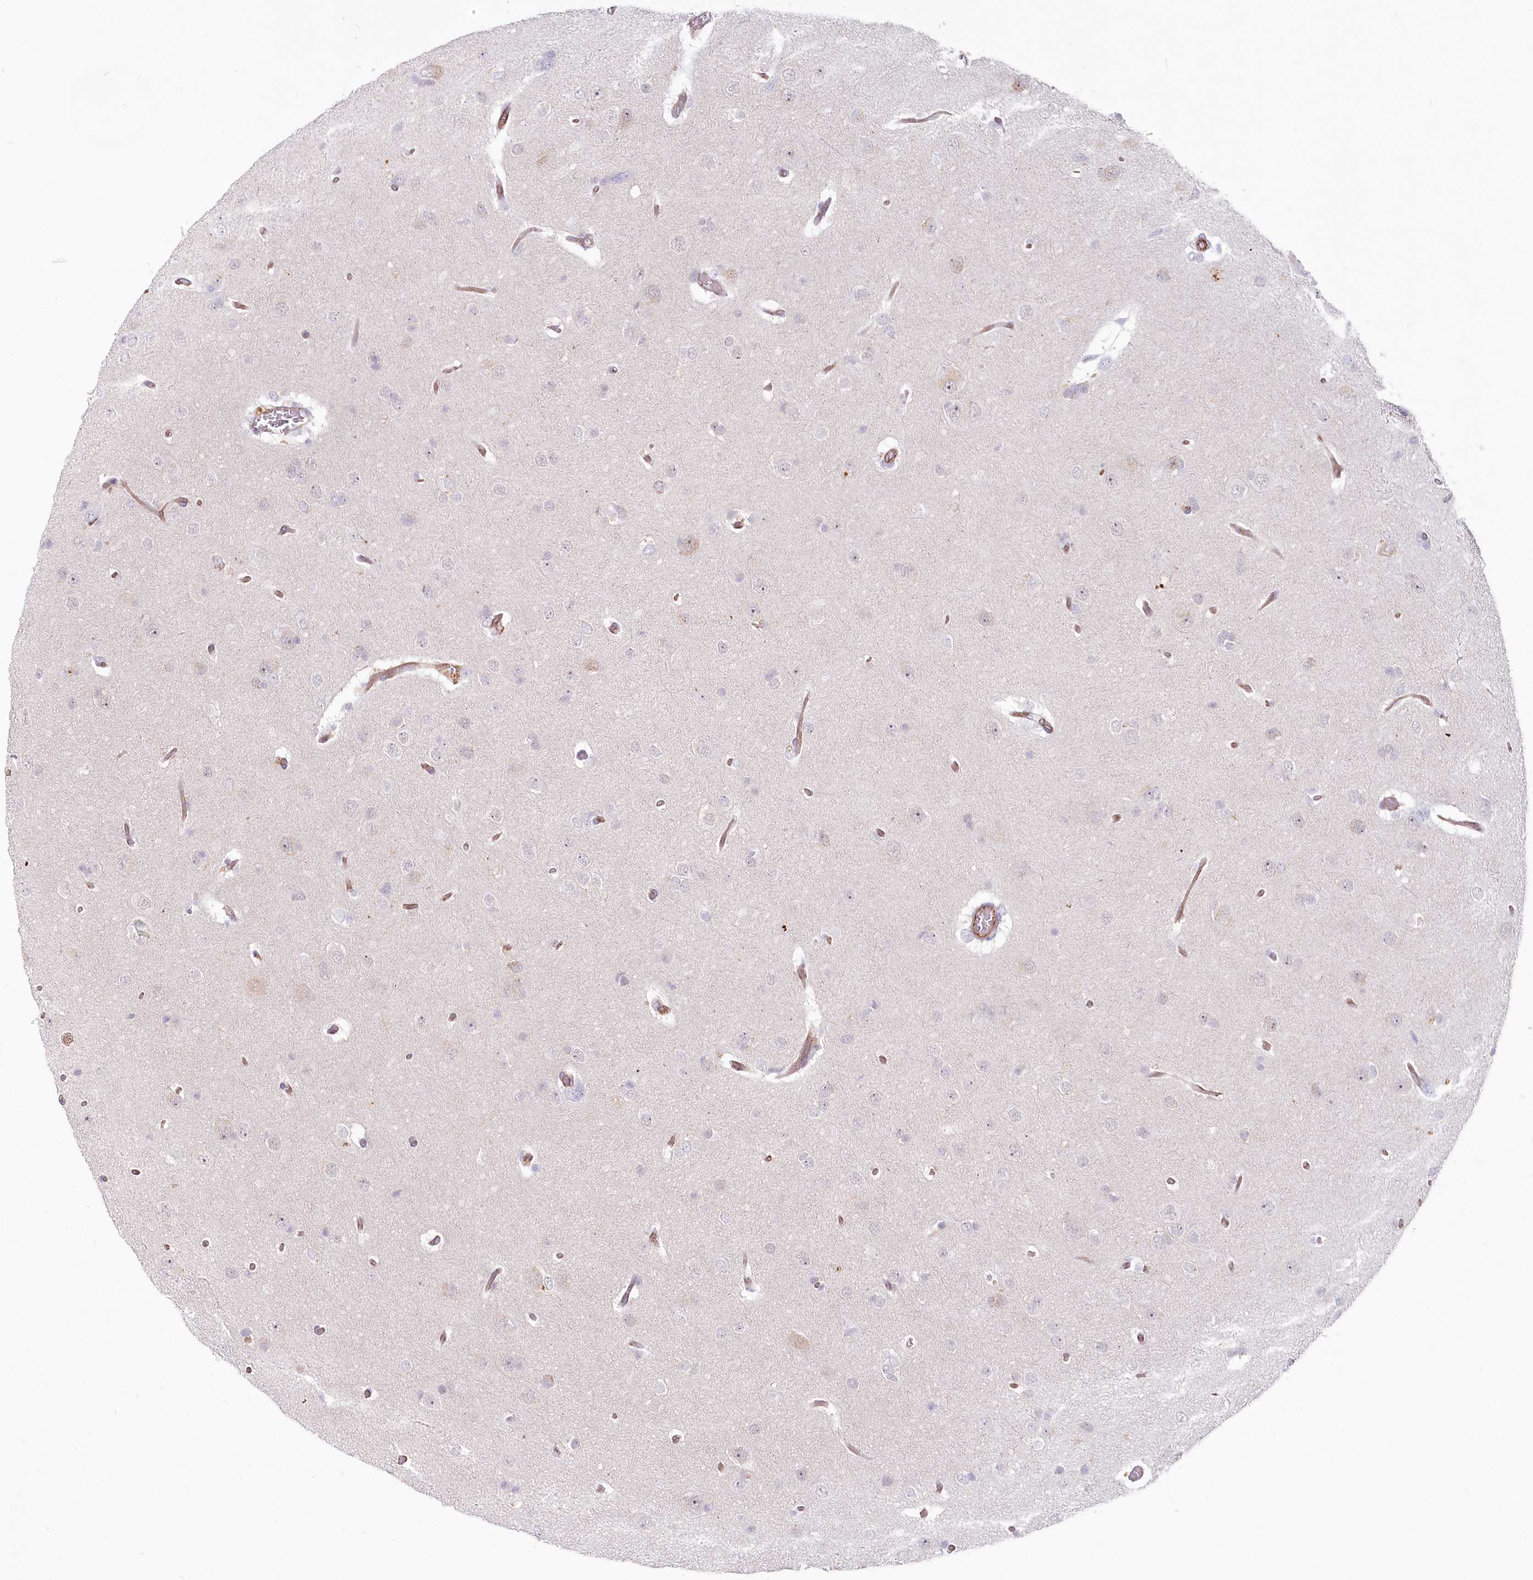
{"staining": {"intensity": "negative", "quantity": "none", "location": "none"}, "tissue": "glioma", "cell_type": "Tumor cells", "image_type": "cancer", "snomed": [{"axis": "morphology", "description": "Glioma, malignant, High grade"}, {"axis": "topography", "description": "Brain"}], "caption": "This is an immunohistochemistry histopathology image of human glioma. There is no positivity in tumor cells.", "gene": "ABHD8", "patient": {"sex": "female", "age": 59}}